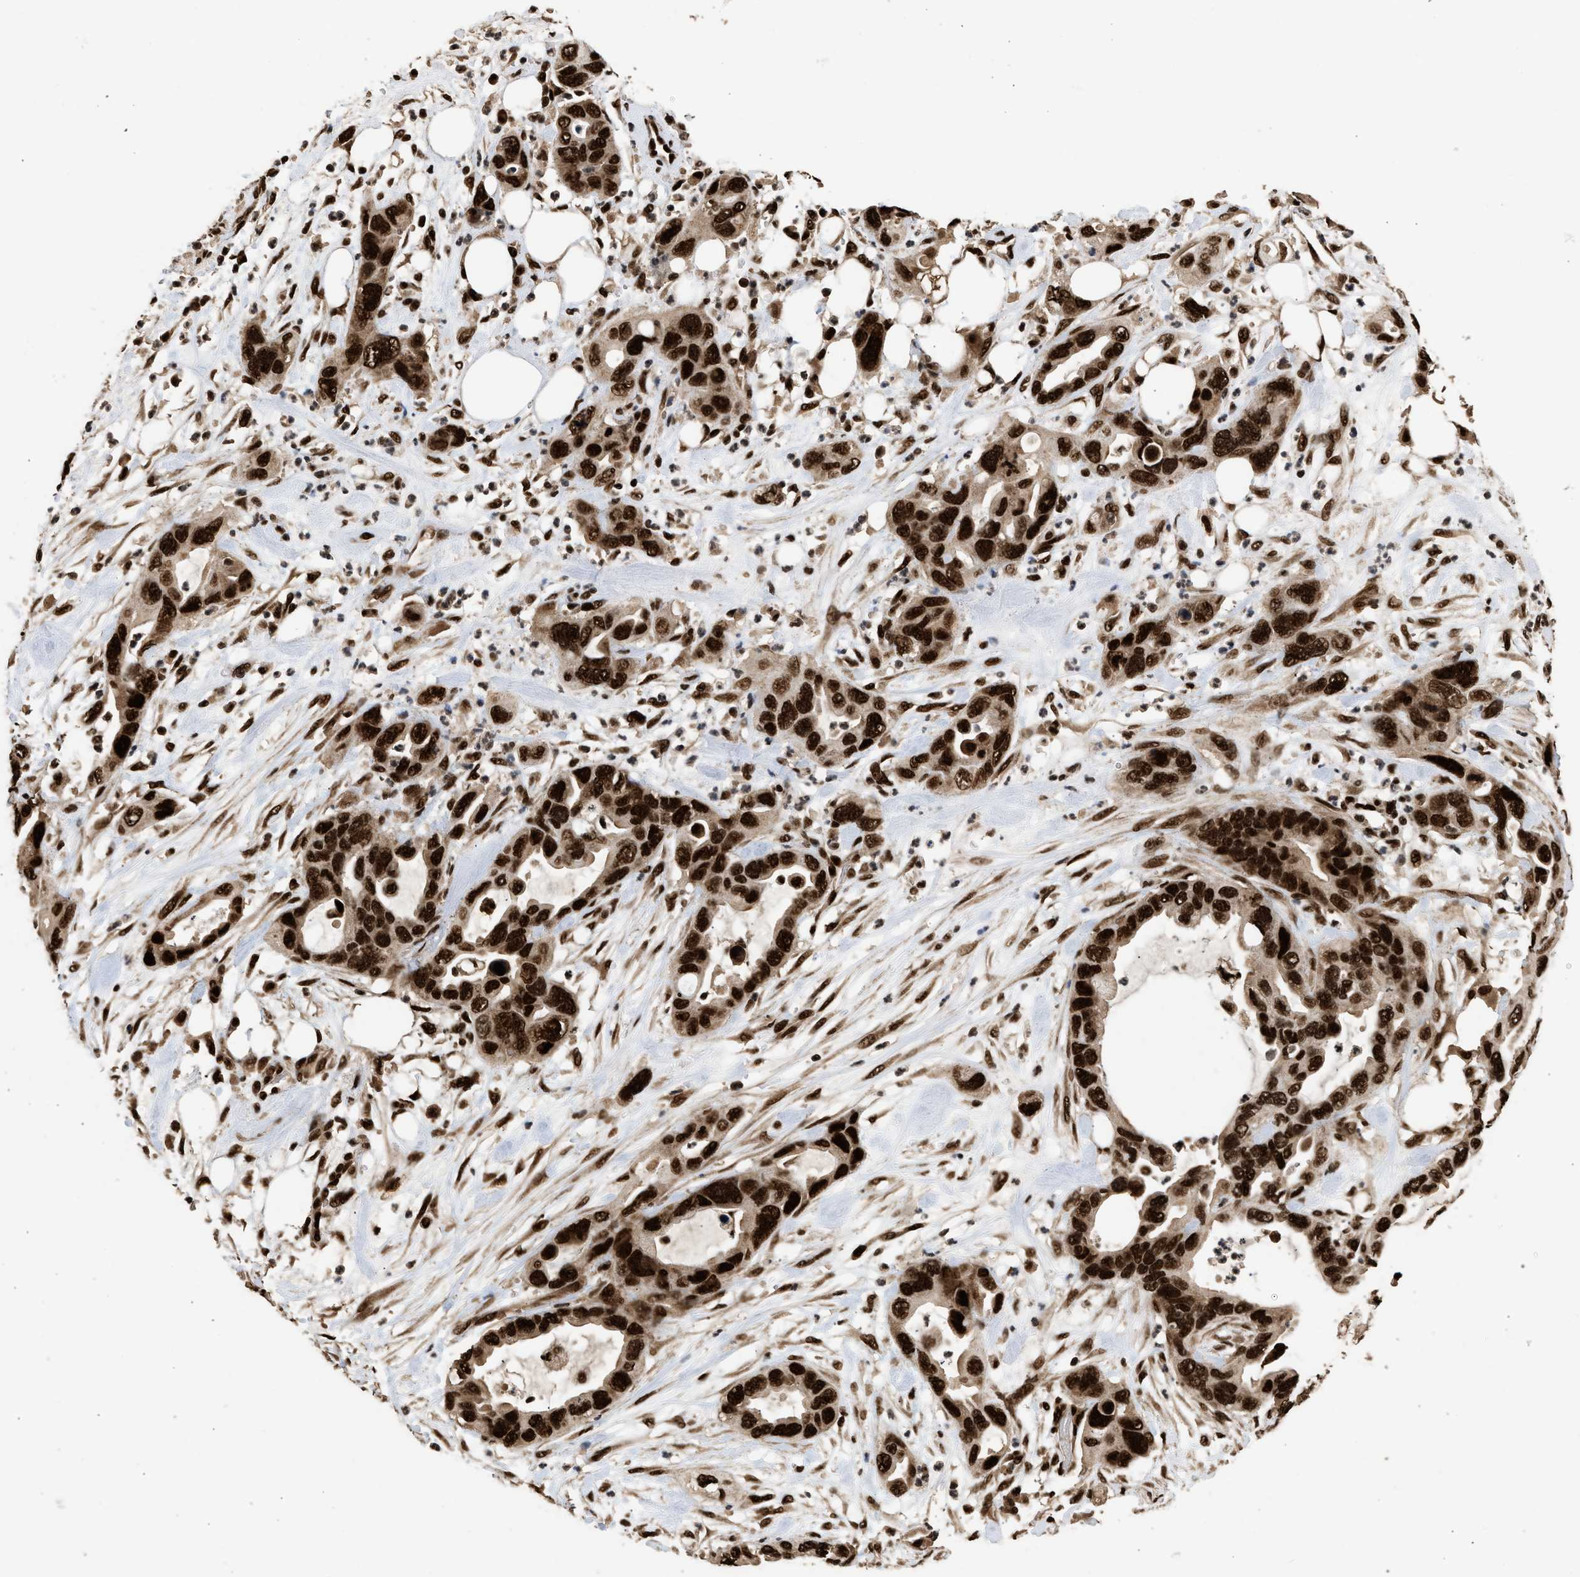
{"staining": {"intensity": "strong", "quantity": ">75%", "location": "nuclear"}, "tissue": "pancreatic cancer", "cell_type": "Tumor cells", "image_type": "cancer", "snomed": [{"axis": "morphology", "description": "Adenocarcinoma, NOS"}, {"axis": "topography", "description": "Pancreas"}], "caption": "Immunohistochemical staining of pancreatic cancer (adenocarcinoma) exhibits strong nuclear protein positivity in about >75% of tumor cells. (IHC, brightfield microscopy, high magnification).", "gene": "PPP4R3B", "patient": {"sex": "female", "age": 71}}